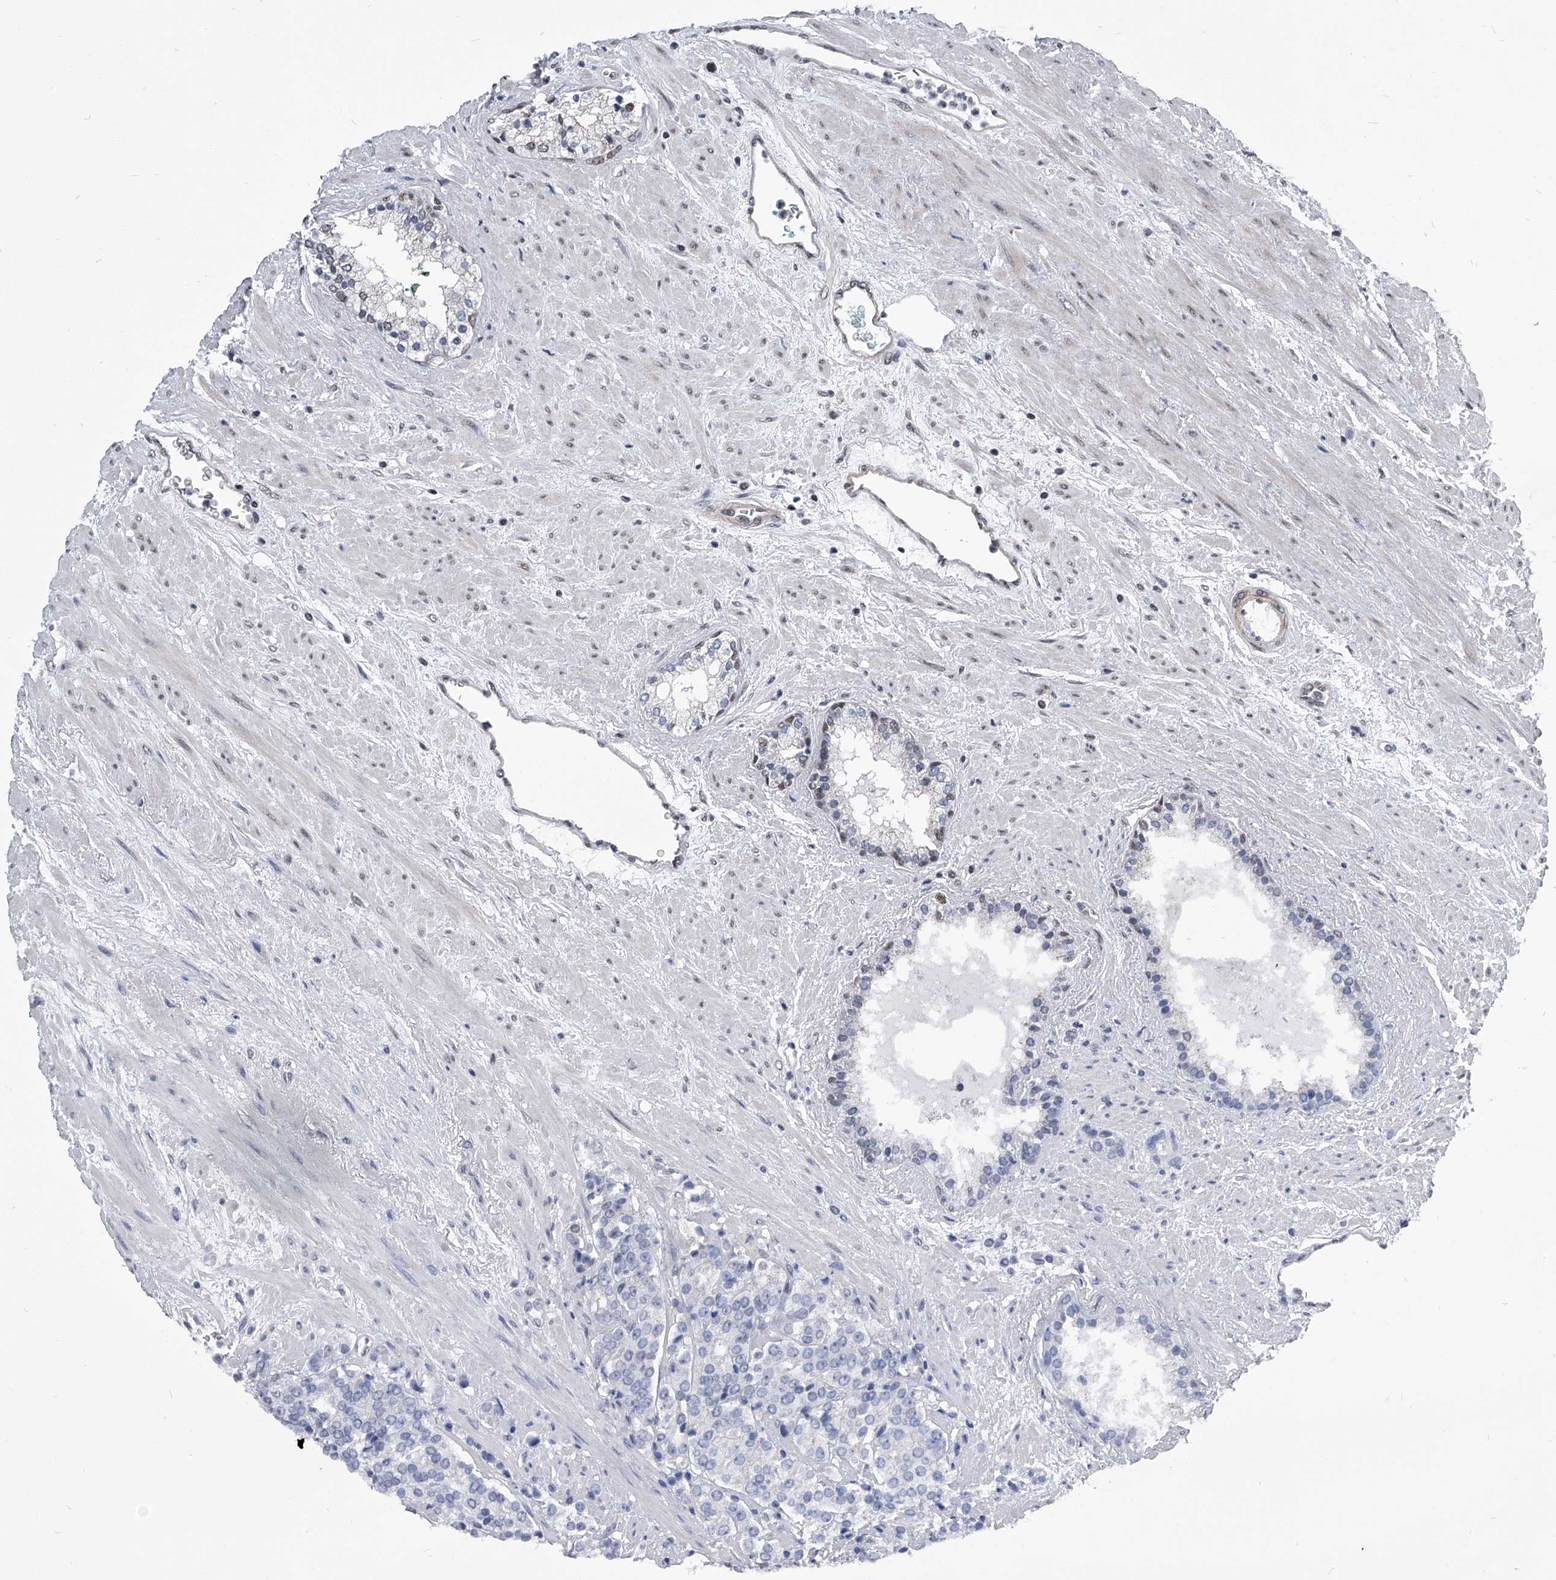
{"staining": {"intensity": "weak", "quantity": "<25%", "location": "nuclear"}, "tissue": "prostate cancer", "cell_type": "Tumor cells", "image_type": "cancer", "snomed": [{"axis": "morphology", "description": "Adenocarcinoma, High grade"}, {"axis": "topography", "description": "Prostate"}], "caption": "This micrograph is of adenocarcinoma (high-grade) (prostate) stained with immunohistochemistry (IHC) to label a protein in brown with the nuclei are counter-stained blue. There is no expression in tumor cells.", "gene": "SIM2", "patient": {"sex": "male", "age": 71}}